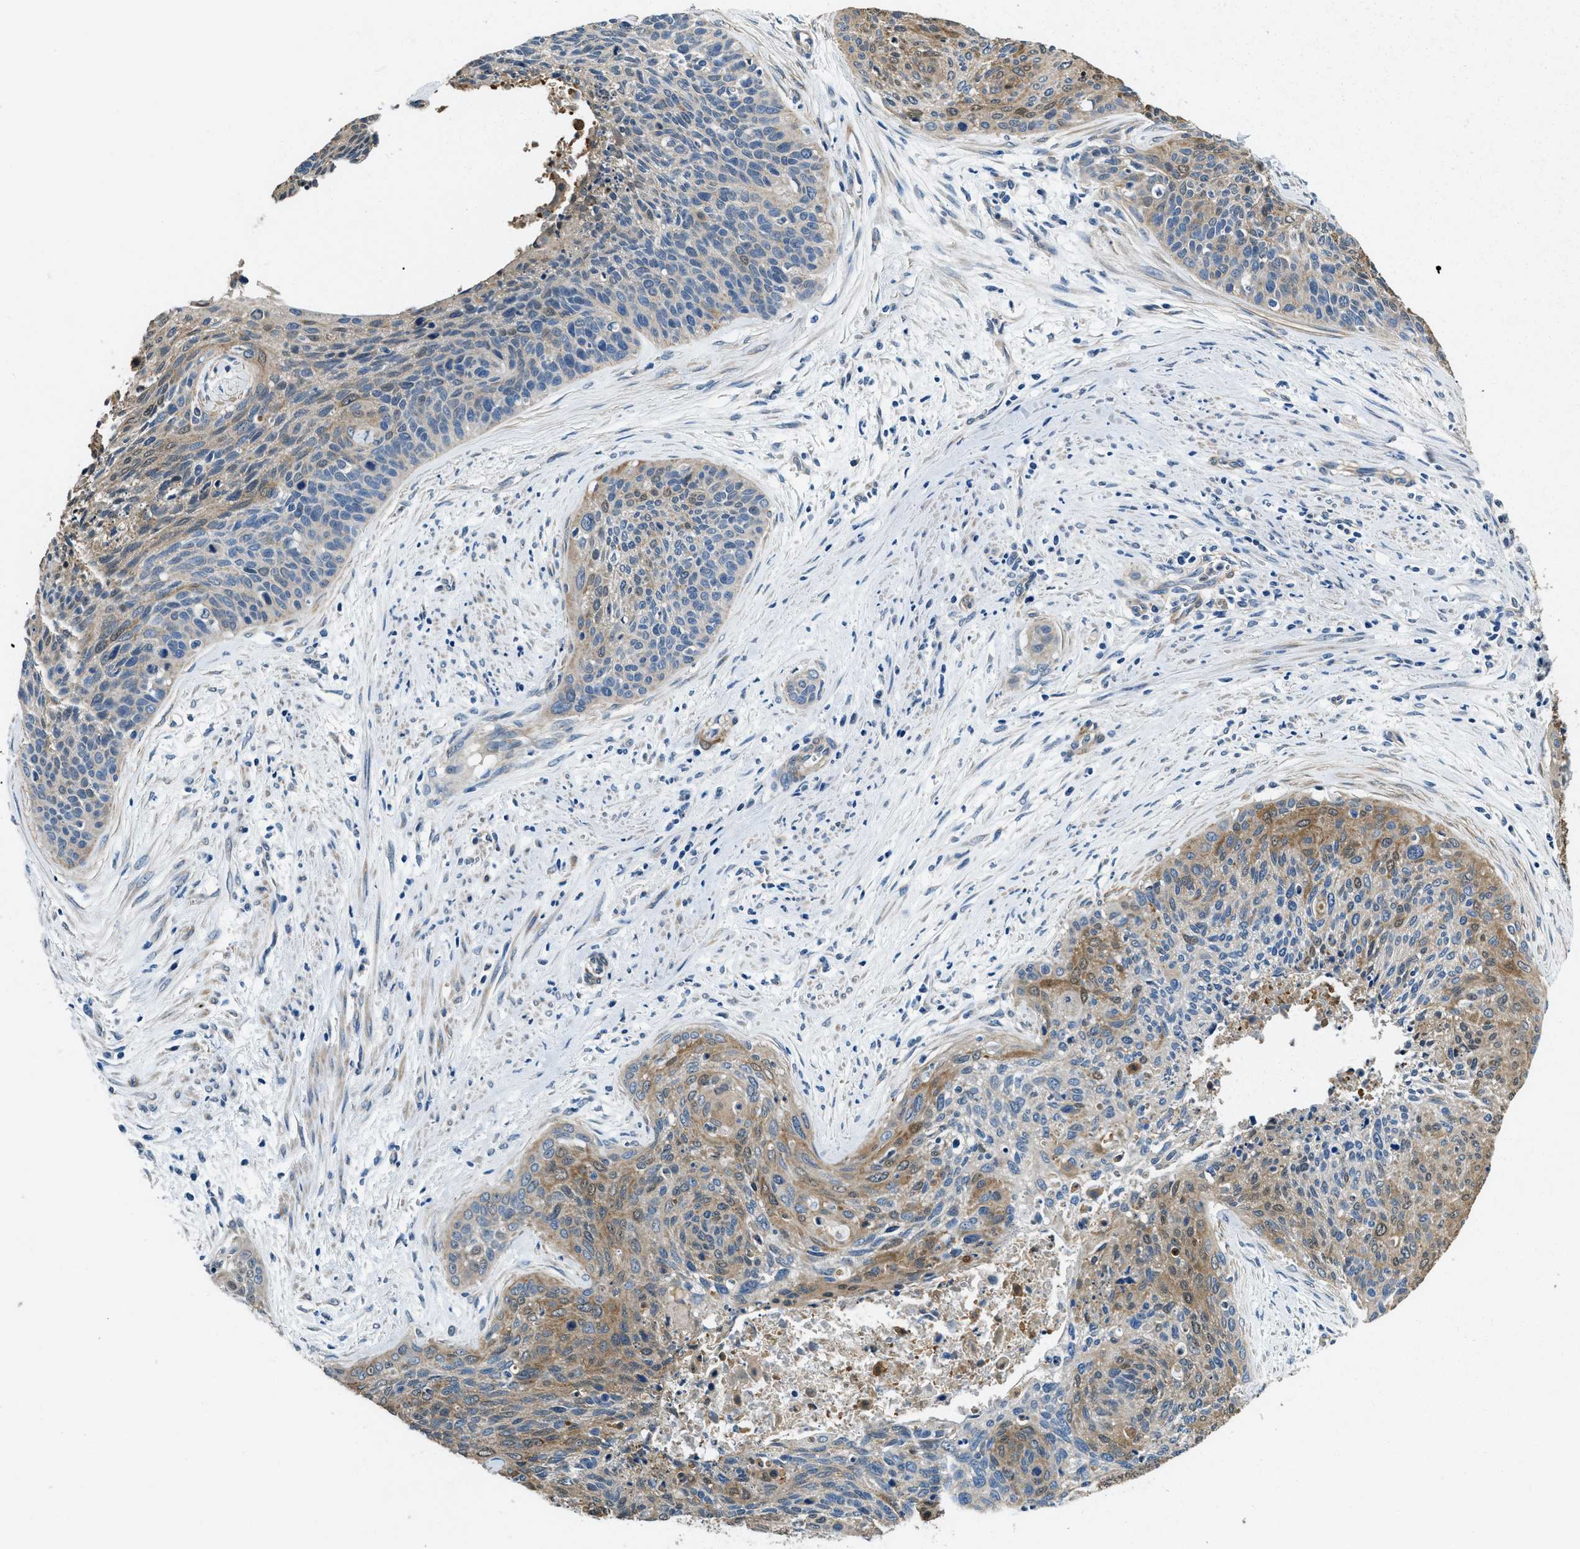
{"staining": {"intensity": "moderate", "quantity": "25%-75%", "location": "cytoplasmic/membranous"}, "tissue": "cervical cancer", "cell_type": "Tumor cells", "image_type": "cancer", "snomed": [{"axis": "morphology", "description": "Squamous cell carcinoma, NOS"}, {"axis": "topography", "description": "Cervix"}], "caption": "Human cervical cancer (squamous cell carcinoma) stained with a protein marker exhibits moderate staining in tumor cells.", "gene": "TOMM70", "patient": {"sex": "female", "age": 55}}